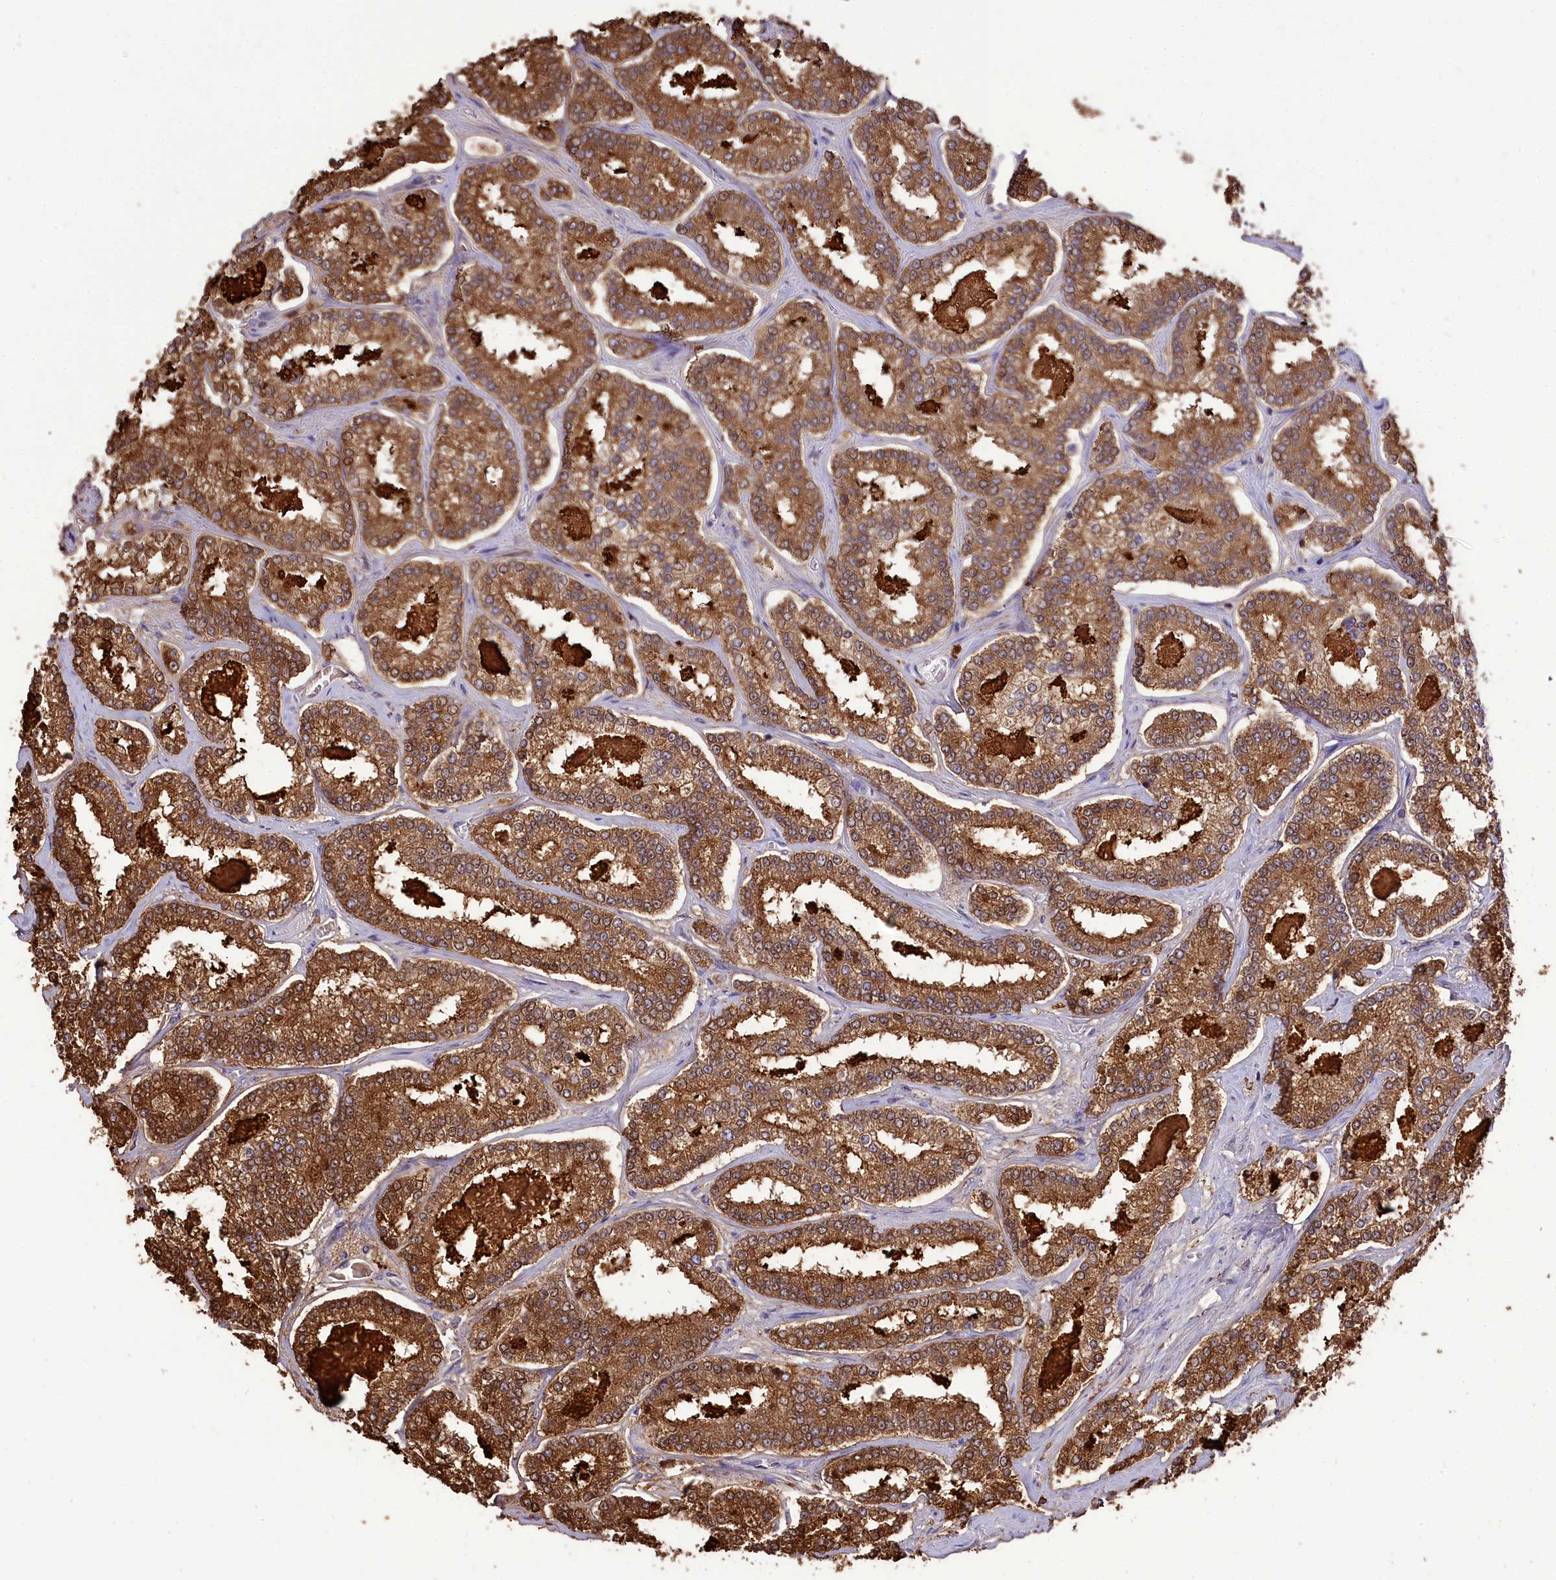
{"staining": {"intensity": "strong", "quantity": ">75%", "location": "cytoplasmic/membranous"}, "tissue": "prostate cancer", "cell_type": "Tumor cells", "image_type": "cancer", "snomed": [{"axis": "morphology", "description": "Normal tissue, NOS"}, {"axis": "morphology", "description": "Adenocarcinoma, High grade"}, {"axis": "topography", "description": "Prostate"}], "caption": "A micrograph of human prostate cancer (high-grade adenocarcinoma) stained for a protein demonstrates strong cytoplasmic/membranous brown staining in tumor cells.", "gene": "DCAF16", "patient": {"sex": "male", "age": 83}}